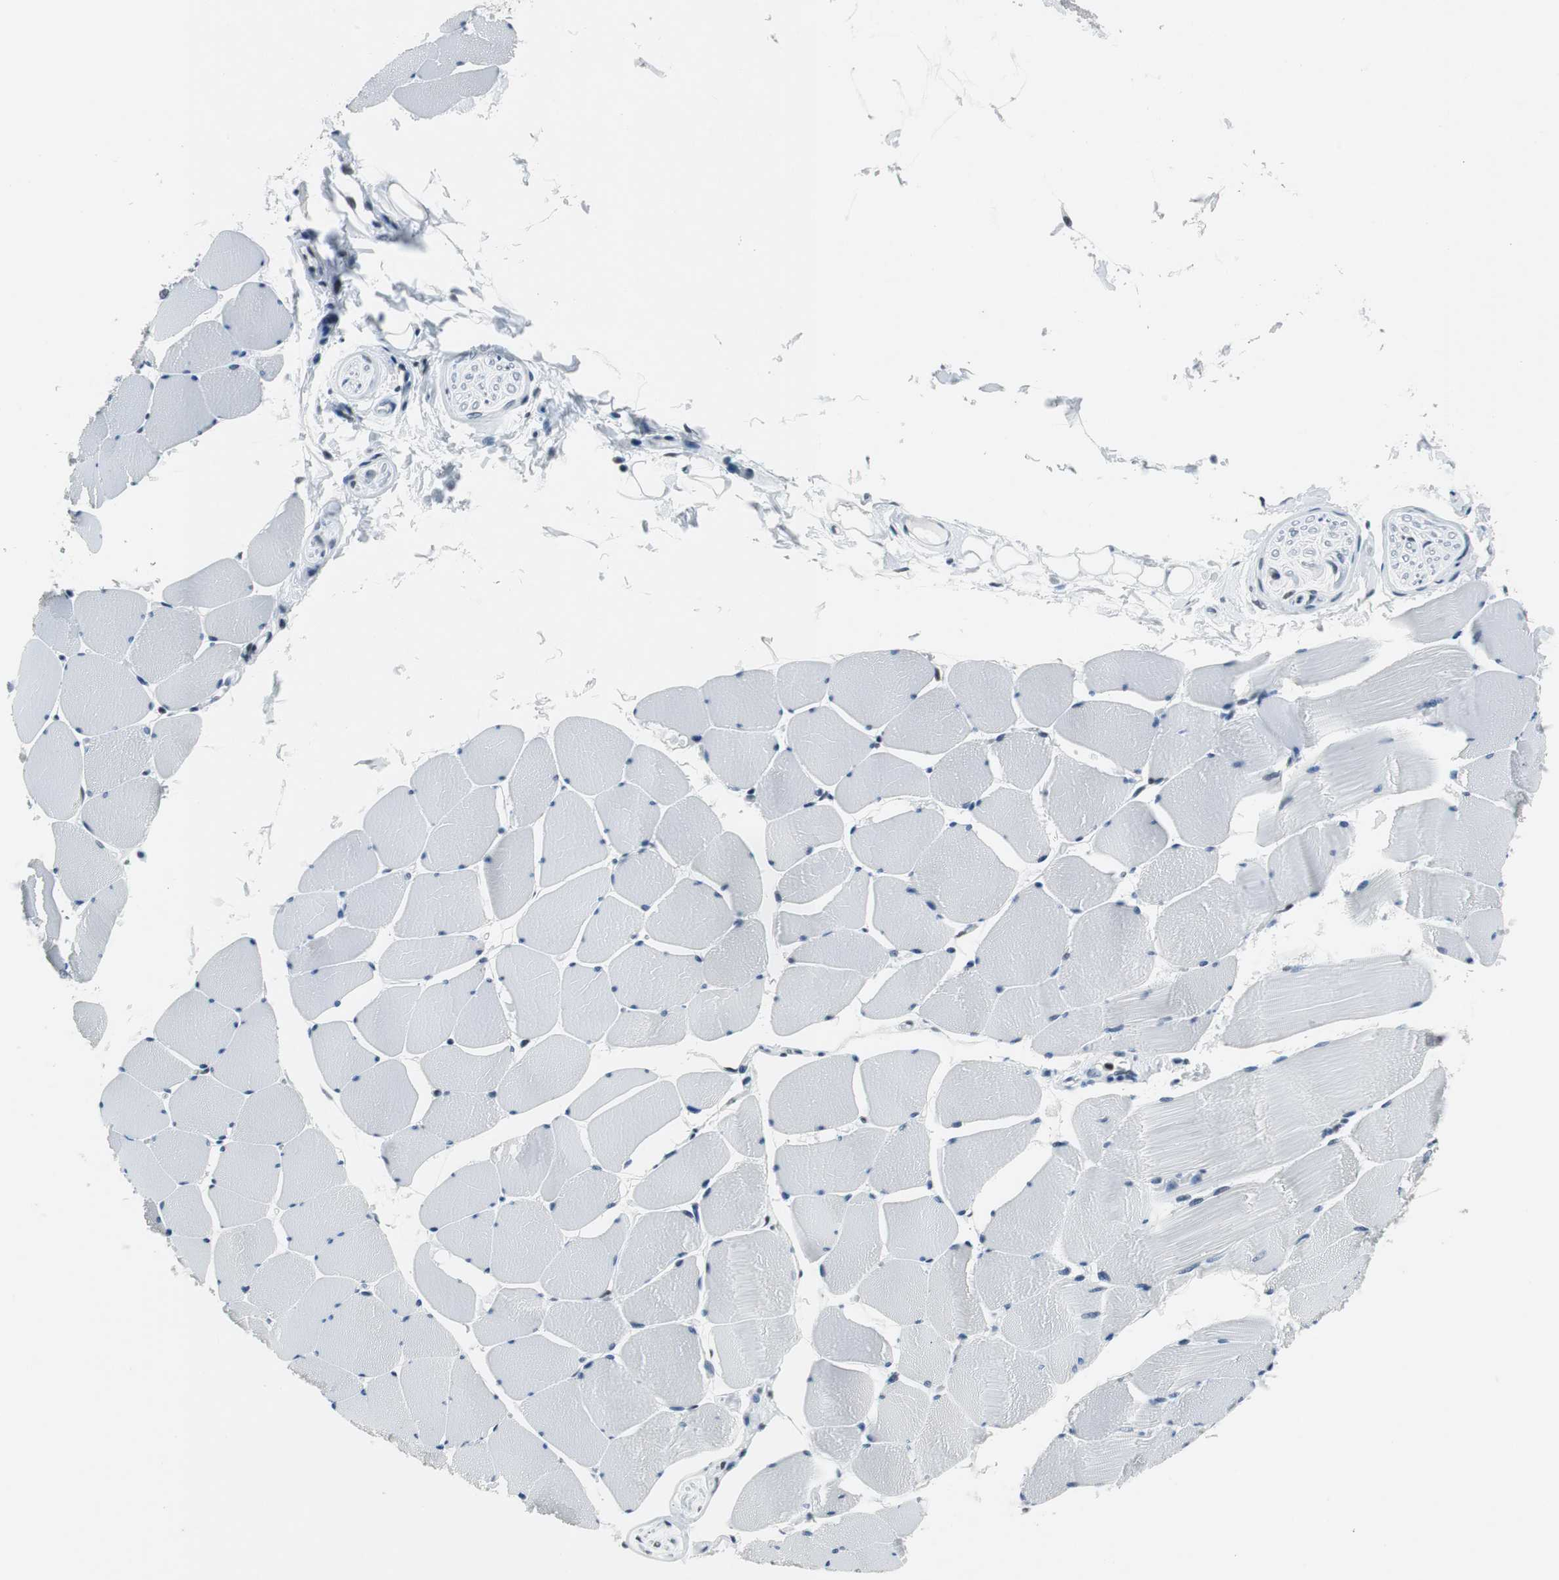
{"staining": {"intensity": "negative", "quantity": "none", "location": "none"}, "tissue": "skeletal muscle", "cell_type": "Myocytes", "image_type": "normal", "snomed": [{"axis": "morphology", "description": "Normal tissue, NOS"}, {"axis": "topography", "description": "Skeletal muscle"}], "caption": "This is an immunohistochemistry image of normal human skeletal muscle. There is no staining in myocytes.", "gene": "HDAC3", "patient": {"sex": "male", "age": 62}}